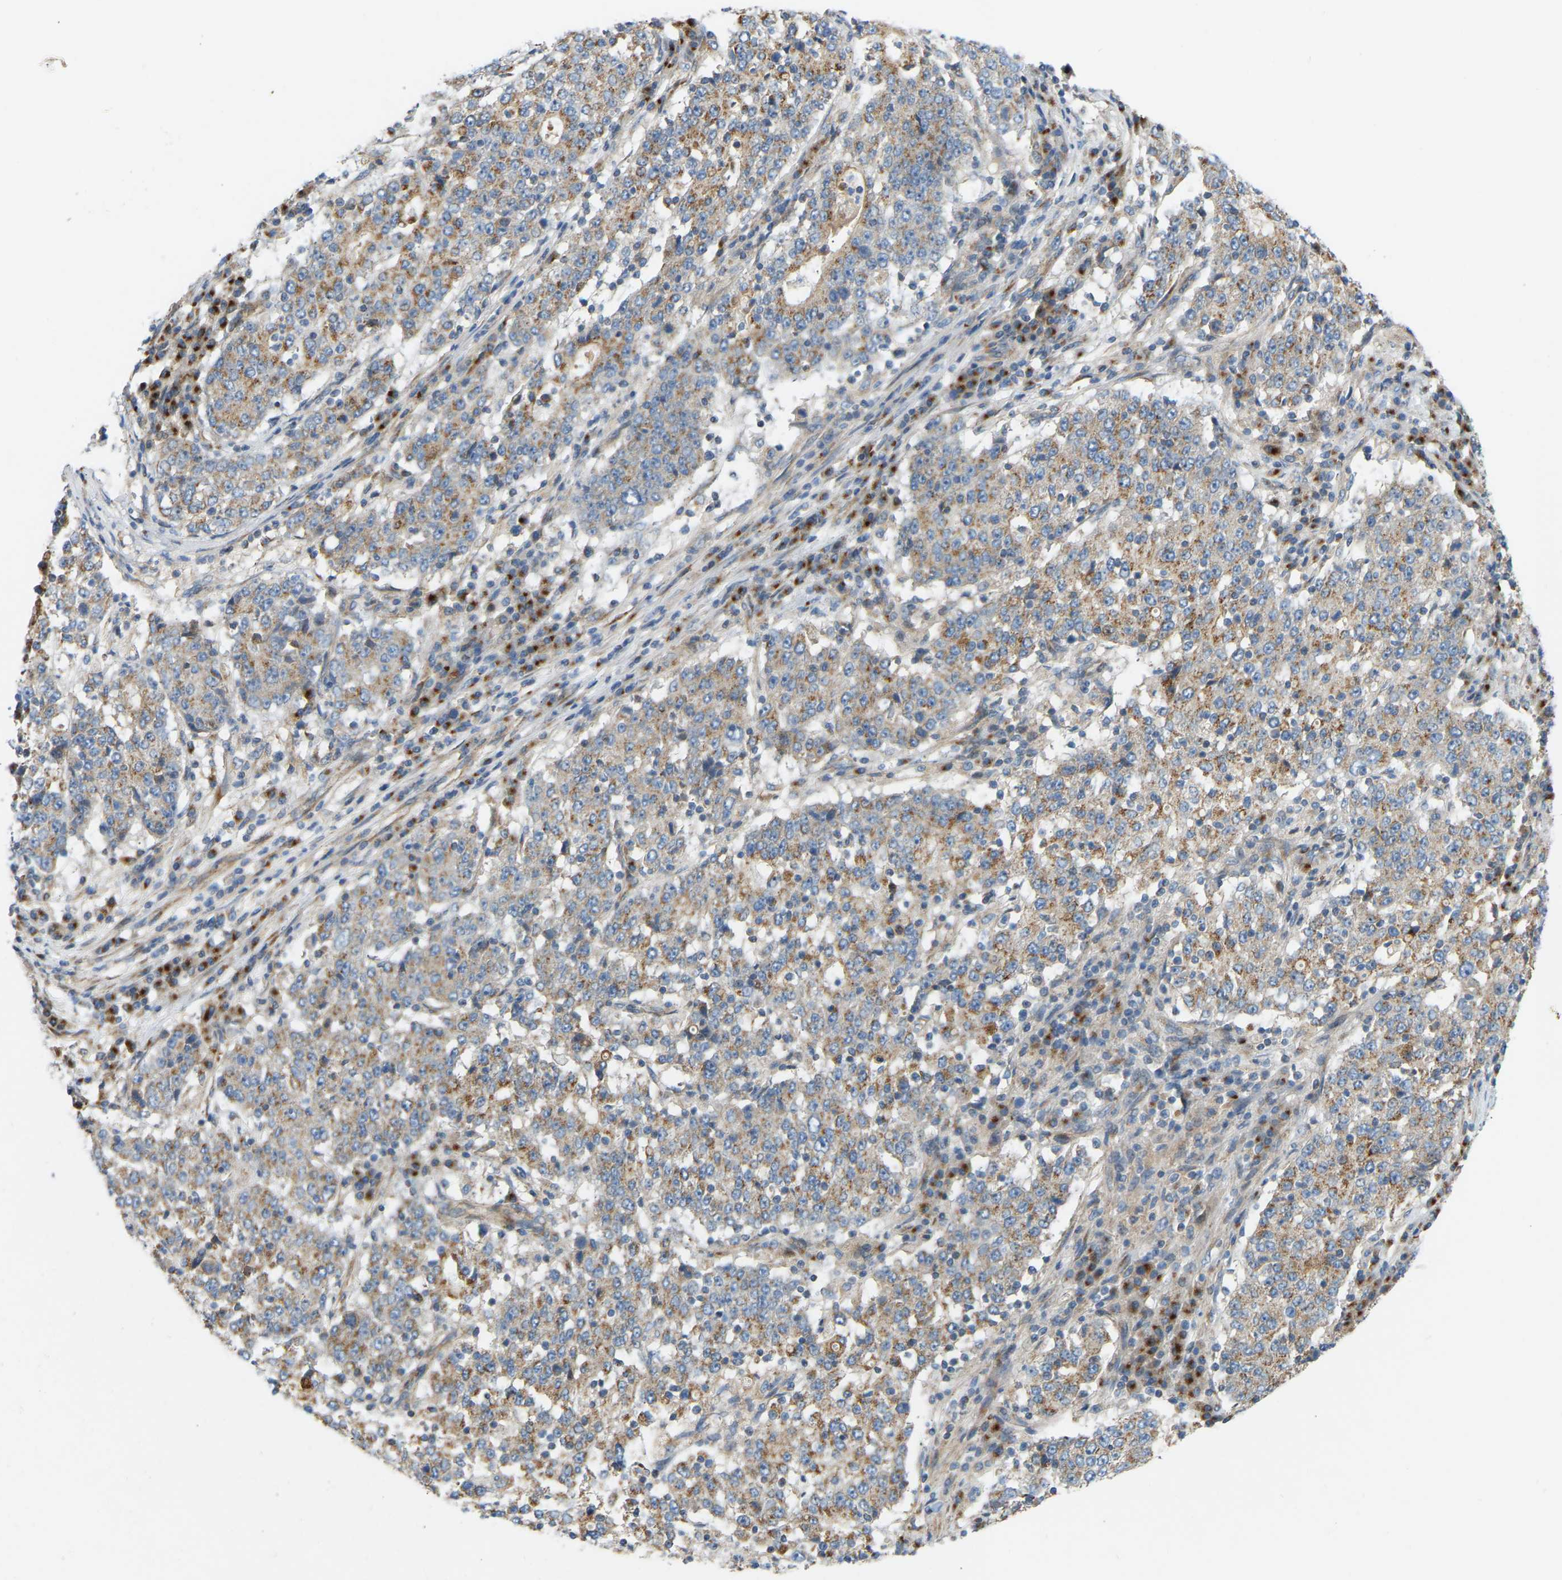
{"staining": {"intensity": "moderate", "quantity": "25%-75%", "location": "cytoplasmic/membranous"}, "tissue": "stomach cancer", "cell_type": "Tumor cells", "image_type": "cancer", "snomed": [{"axis": "morphology", "description": "Adenocarcinoma, NOS"}, {"axis": "topography", "description": "Stomach"}], "caption": "Stomach adenocarcinoma stained with a protein marker reveals moderate staining in tumor cells.", "gene": "YIPF2", "patient": {"sex": "male", "age": 59}}